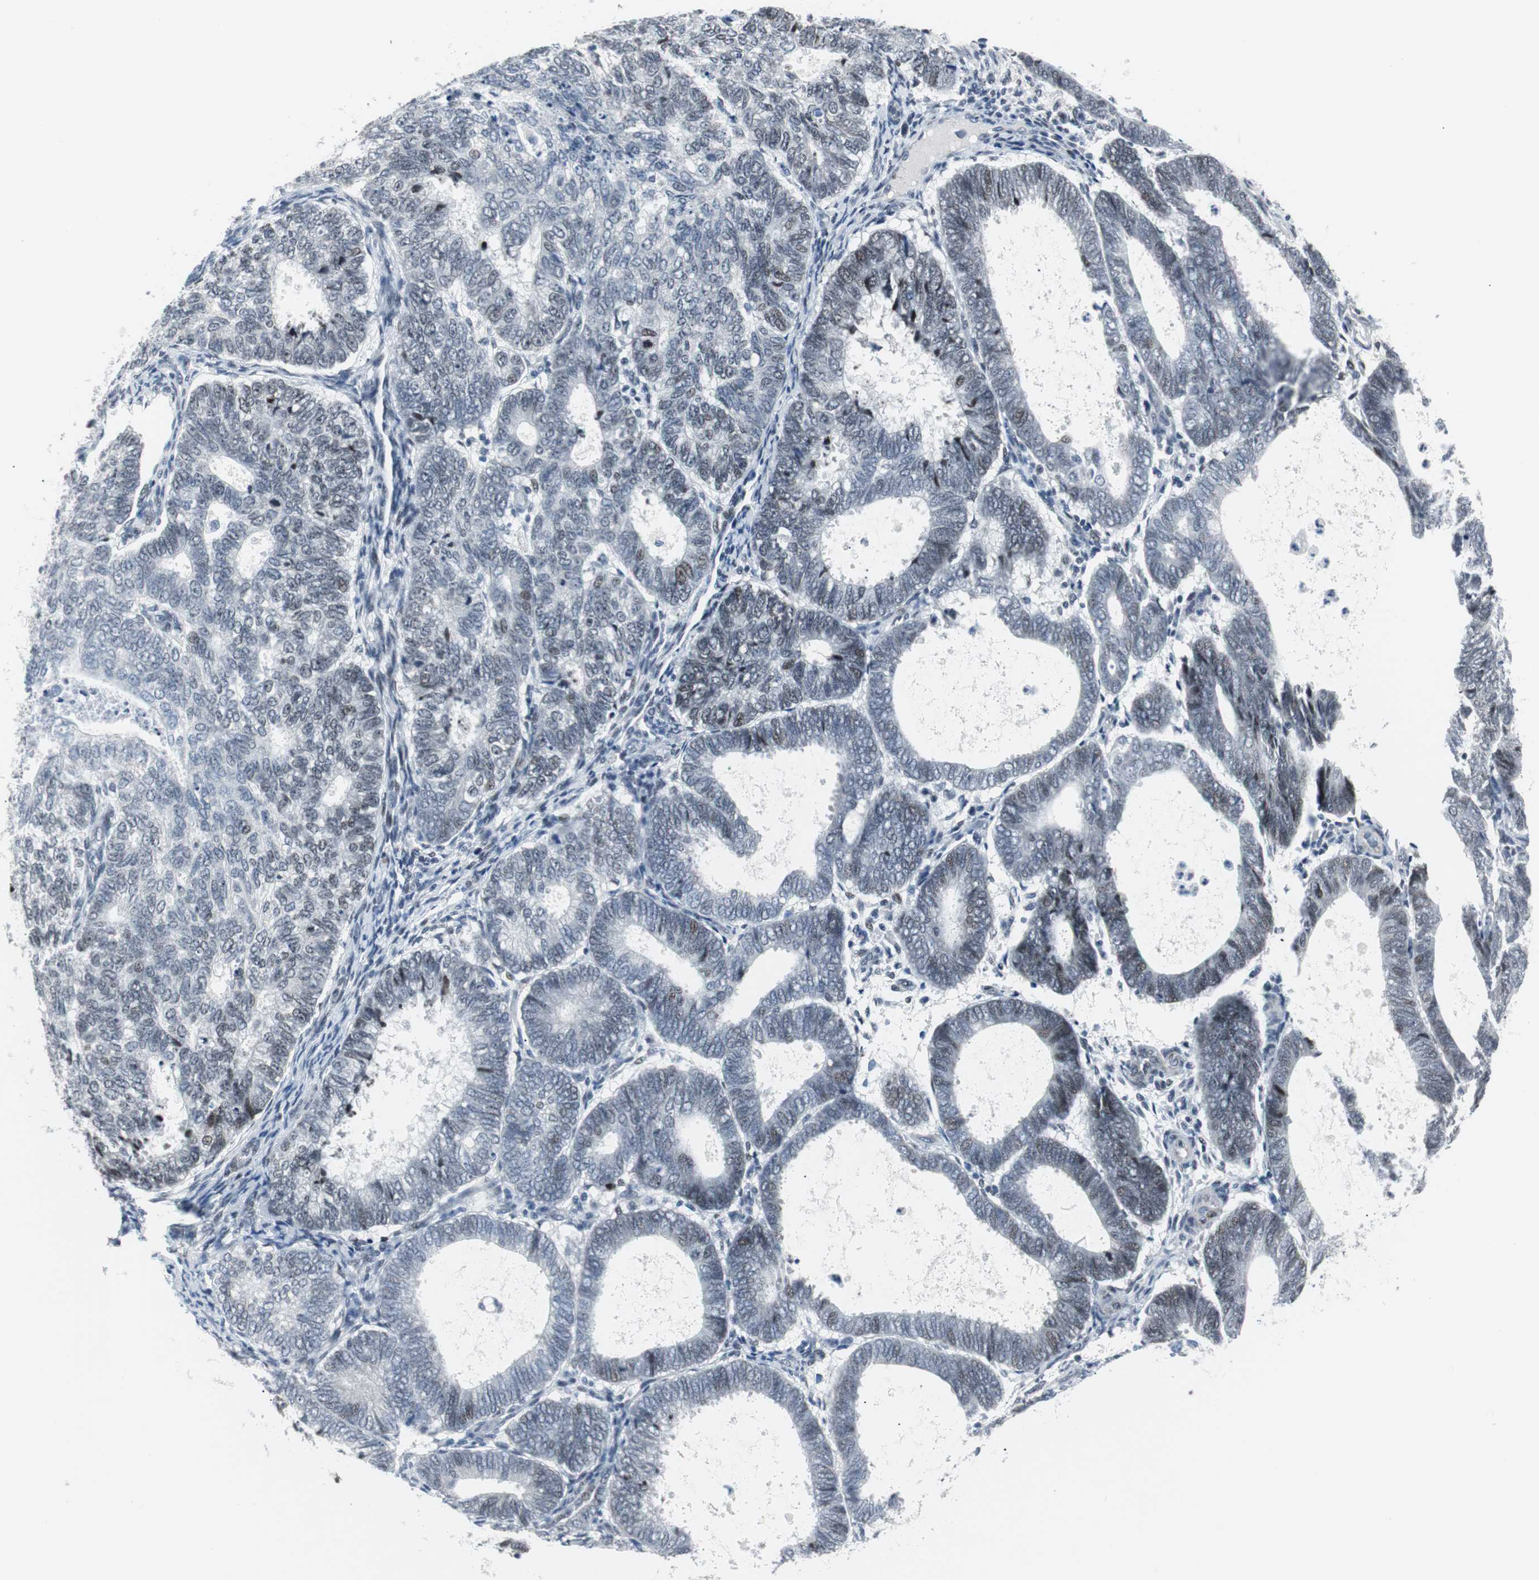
{"staining": {"intensity": "weak", "quantity": "25%-75%", "location": "nuclear"}, "tissue": "endometrial cancer", "cell_type": "Tumor cells", "image_type": "cancer", "snomed": [{"axis": "morphology", "description": "Adenocarcinoma, NOS"}, {"axis": "topography", "description": "Uterus"}], "caption": "Endometrial adenocarcinoma stained for a protein (brown) displays weak nuclear positive staining in approximately 25%-75% of tumor cells.", "gene": "MTA1", "patient": {"sex": "female", "age": 60}}